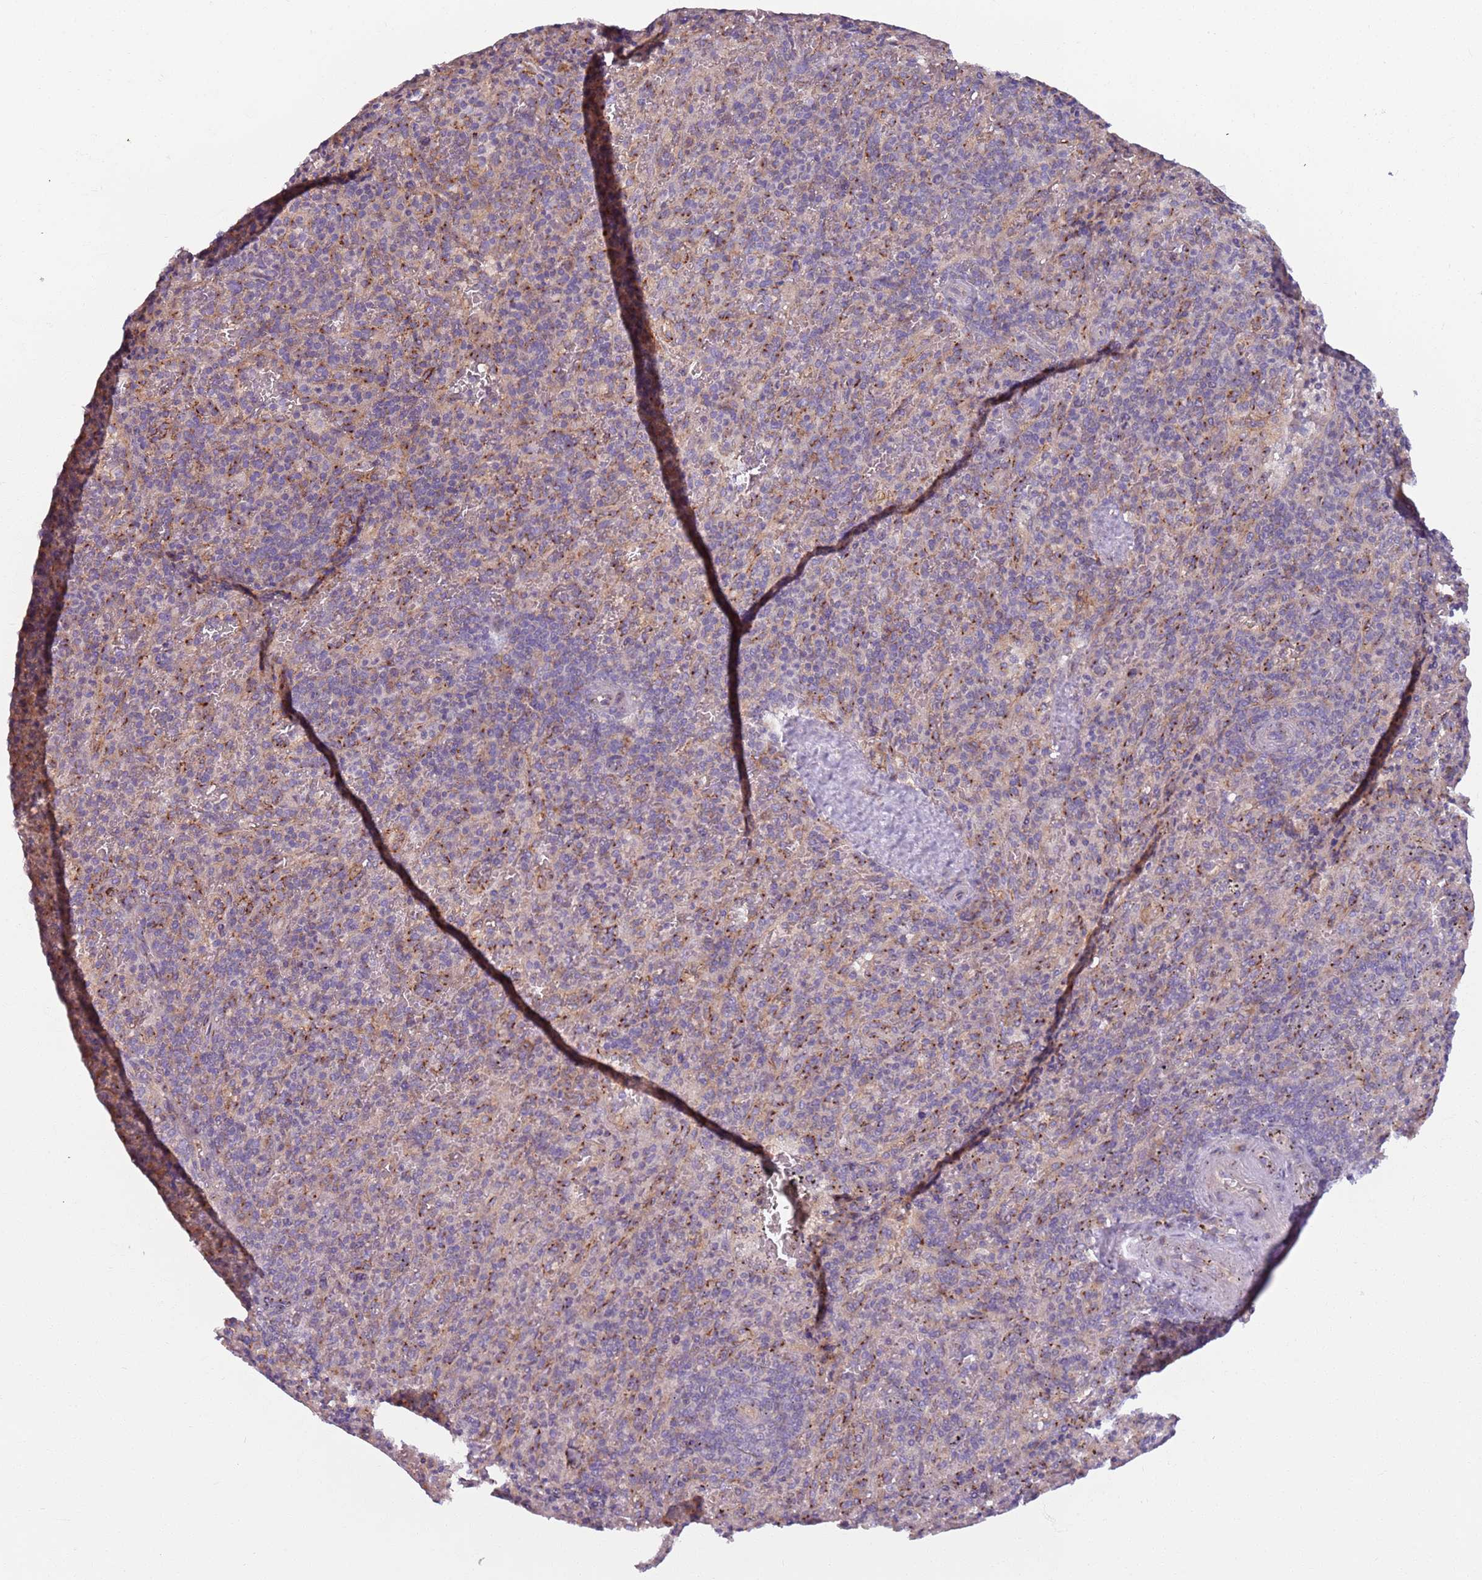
{"staining": {"intensity": "strong", "quantity": "<25%", "location": "cytoplasmic/membranous"}, "tissue": "spleen", "cell_type": "Cells in red pulp", "image_type": "normal", "snomed": [{"axis": "morphology", "description": "Normal tissue, NOS"}, {"axis": "topography", "description": "Spleen"}], "caption": "About <25% of cells in red pulp in normal spleen exhibit strong cytoplasmic/membranous protein expression as visualized by brown immunohistochemical staining.", "gene": "AKTIP", "patient": {"sex": "male", "age": 82}}